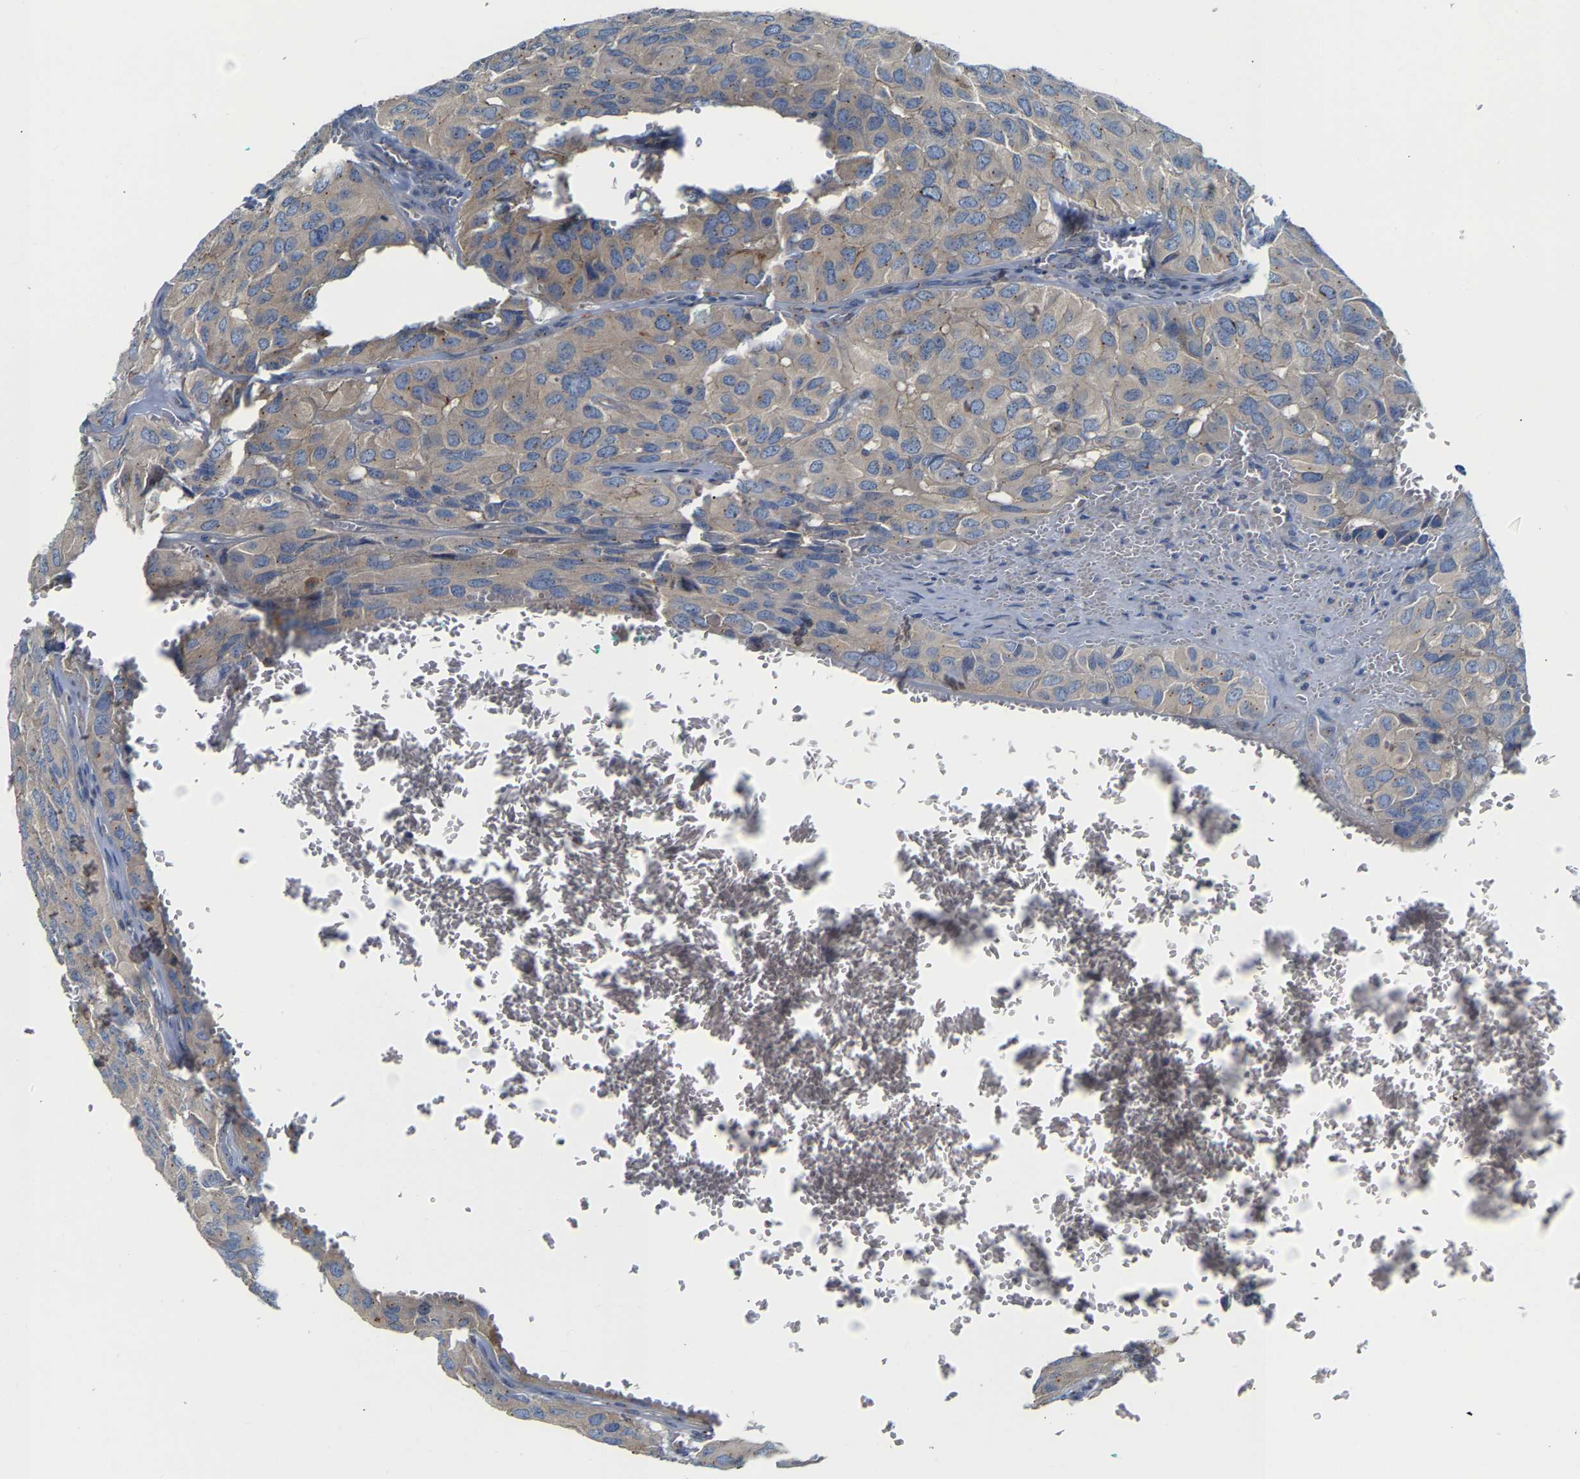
{"staining": {"intensity": "weak", "quantity": ">75%", "location": "cytoplasmic/membranous"}, "tissue": "head and neck cancer", "cell_type": "Tumor cells", "image_type": "cancer", "snomed": [{"axis": "morphology", "description": "Adenocarcinoma, NOS"}, {"axis": "topography", "description": "Salivary gland, NOS"}, {"axis": "topography", "description": "Head-Neck"}], "caption": "Human adenocarcinoma (head and neck) stained with a protein marker demonstrates weak staining in tumor cells.", "gene": "PCNT", "patient": {"sex": "female", "age": 76}}